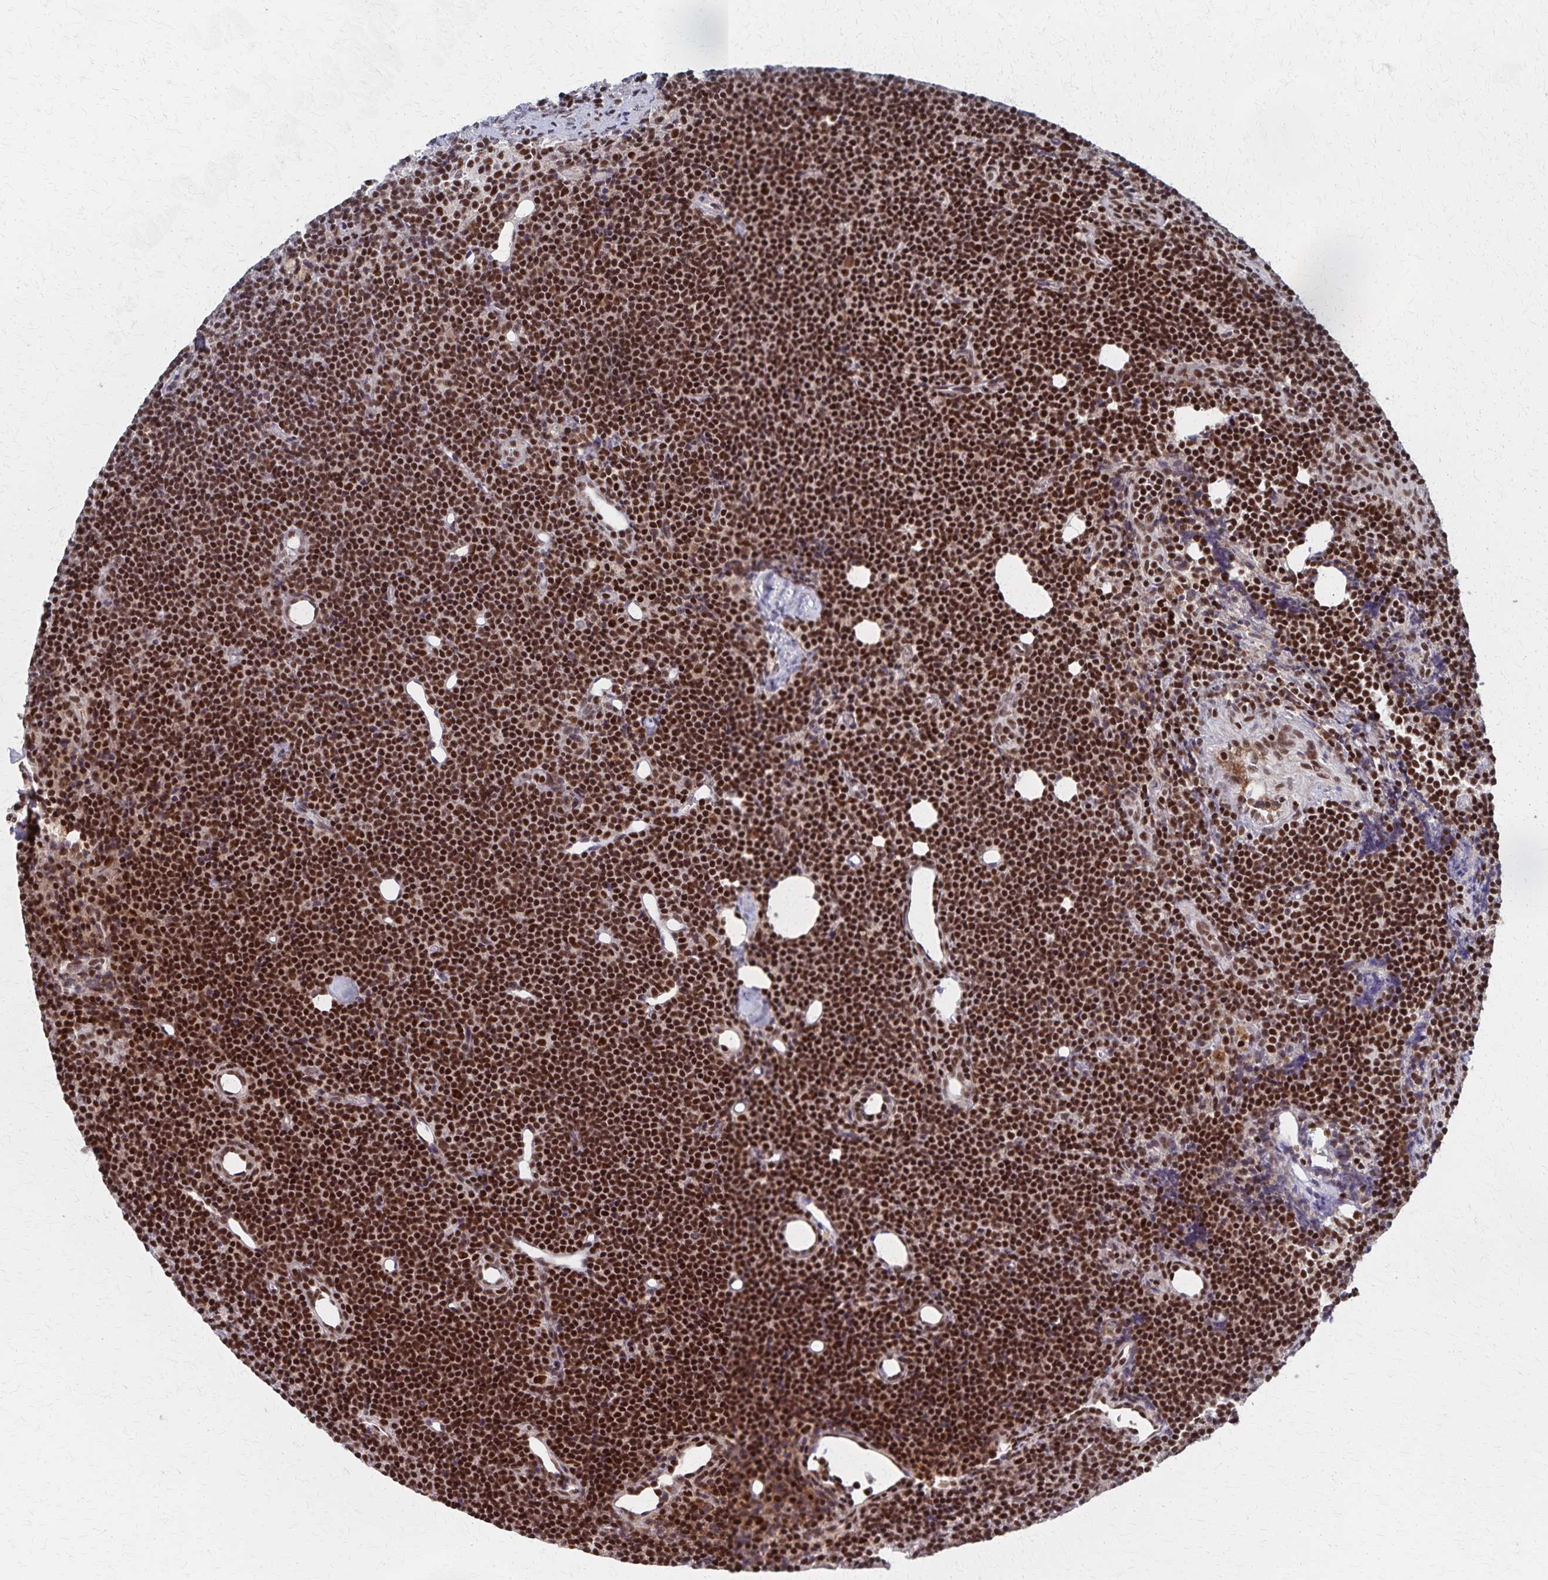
{"staining": {"intensity": "moderate", "quantity": ">75%", "location": "nuclear"}, "tissue": "lymphoma", "cell_type": "Tumor cells", "image_type": "cancer", "snomed": [{"axis": "morphology", "description": "Malignant lymphoma, non-Hodgkin's type, Low grade"}, {"axis": "topography", "description": "Lymph node"}], "caption": "Brown immunohistochemical staining in lymphoma exhibits moderate nuclear expression in about >75% of tumor cells. (DAB (3,3'-diaminobenzidine) IHC, brown staining for protein, blue staining for nuclei).", "gene": "GTF2B", "patient": {"sex": "female", "age": 73}}